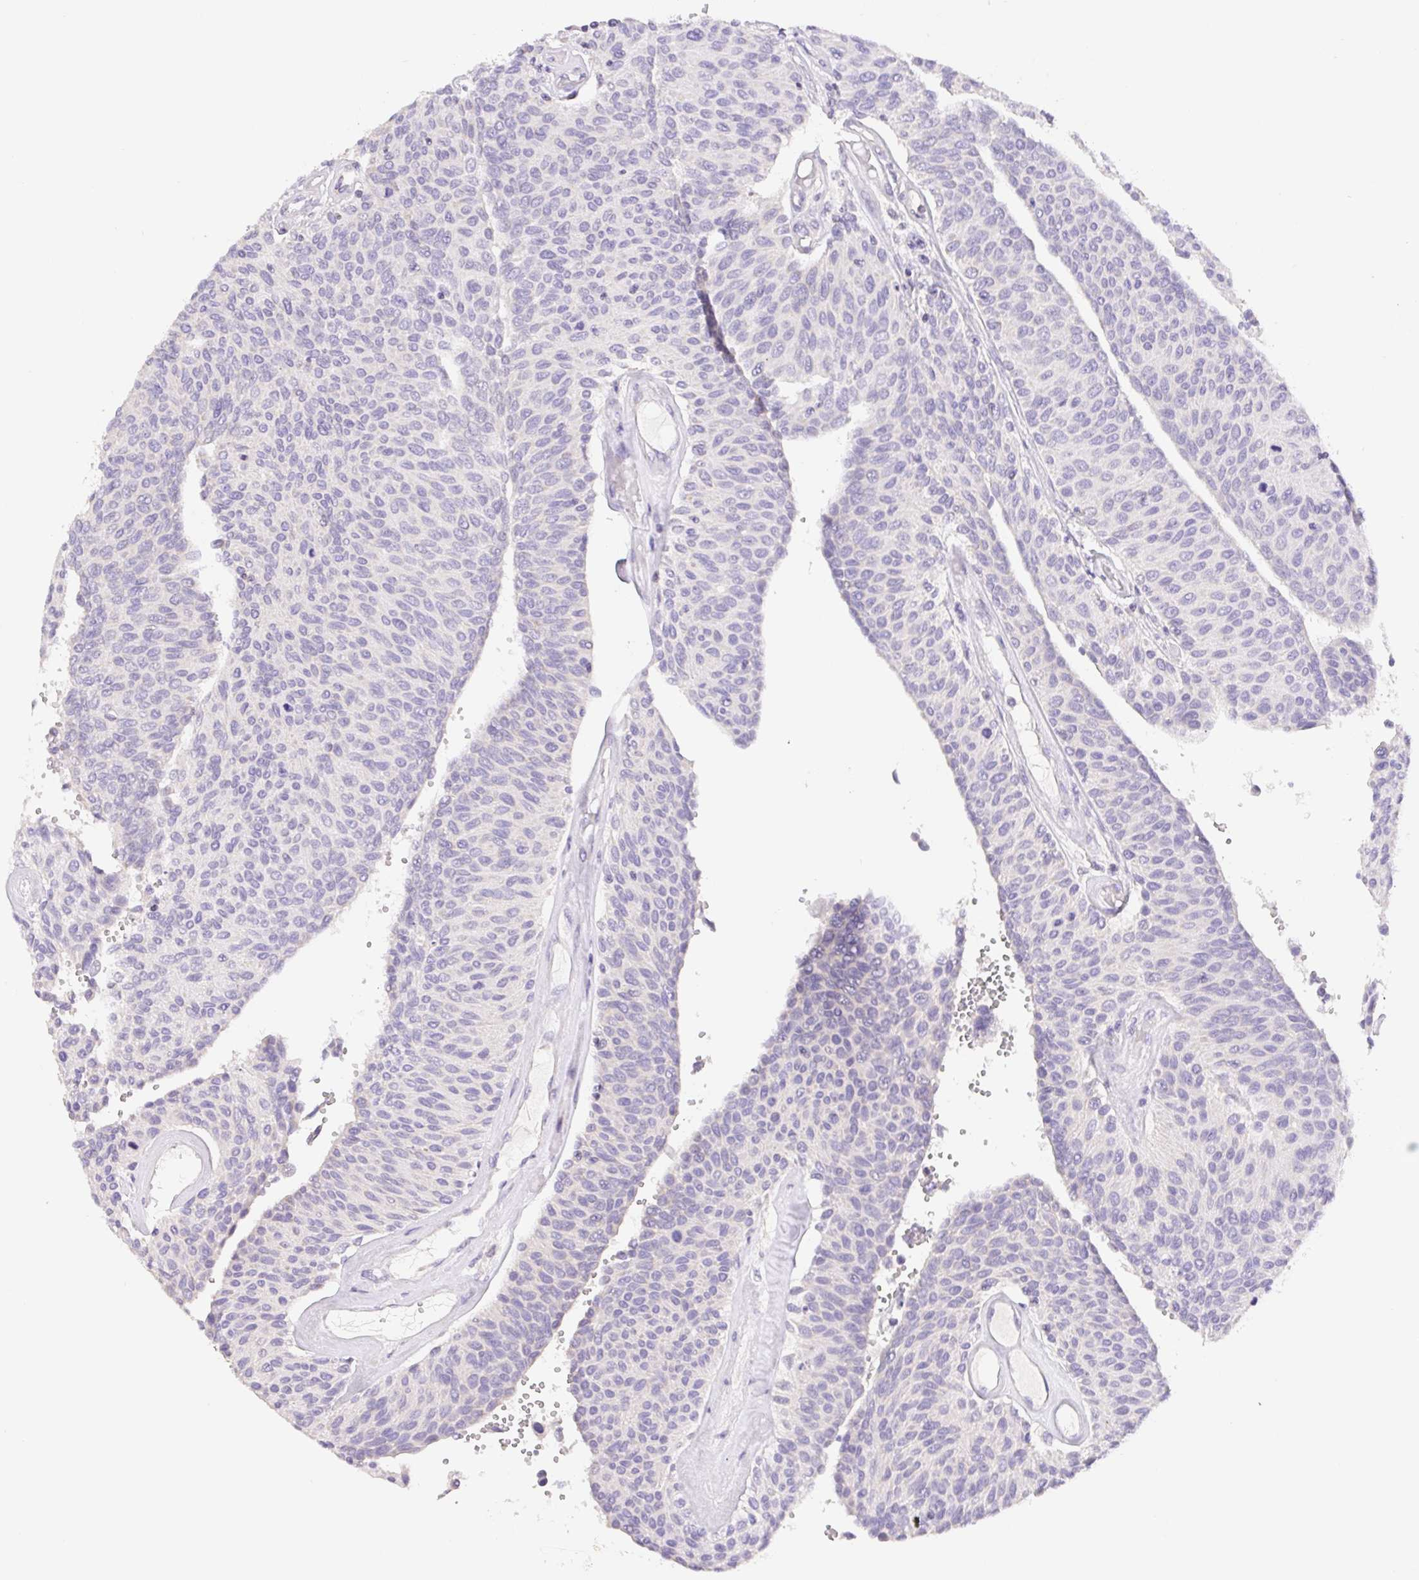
{"staining": {"intensity": "negative", "quantity": "none", "location": "none"}, "tissue": "urothelial cancer", "cell_type": "Tumor cells", "image_type": "cancer", "snomed": [{"axis": "morphology", "description": "Urothelial carcinoma, NOS"}, {"axis": "topography", "description": "Urinary bladder"}], "caption": "Tumor cells show no significant positivity in urothelial cancer.", "gene": "FKBP6", "patient": {"sex": "male", "age": 55}}